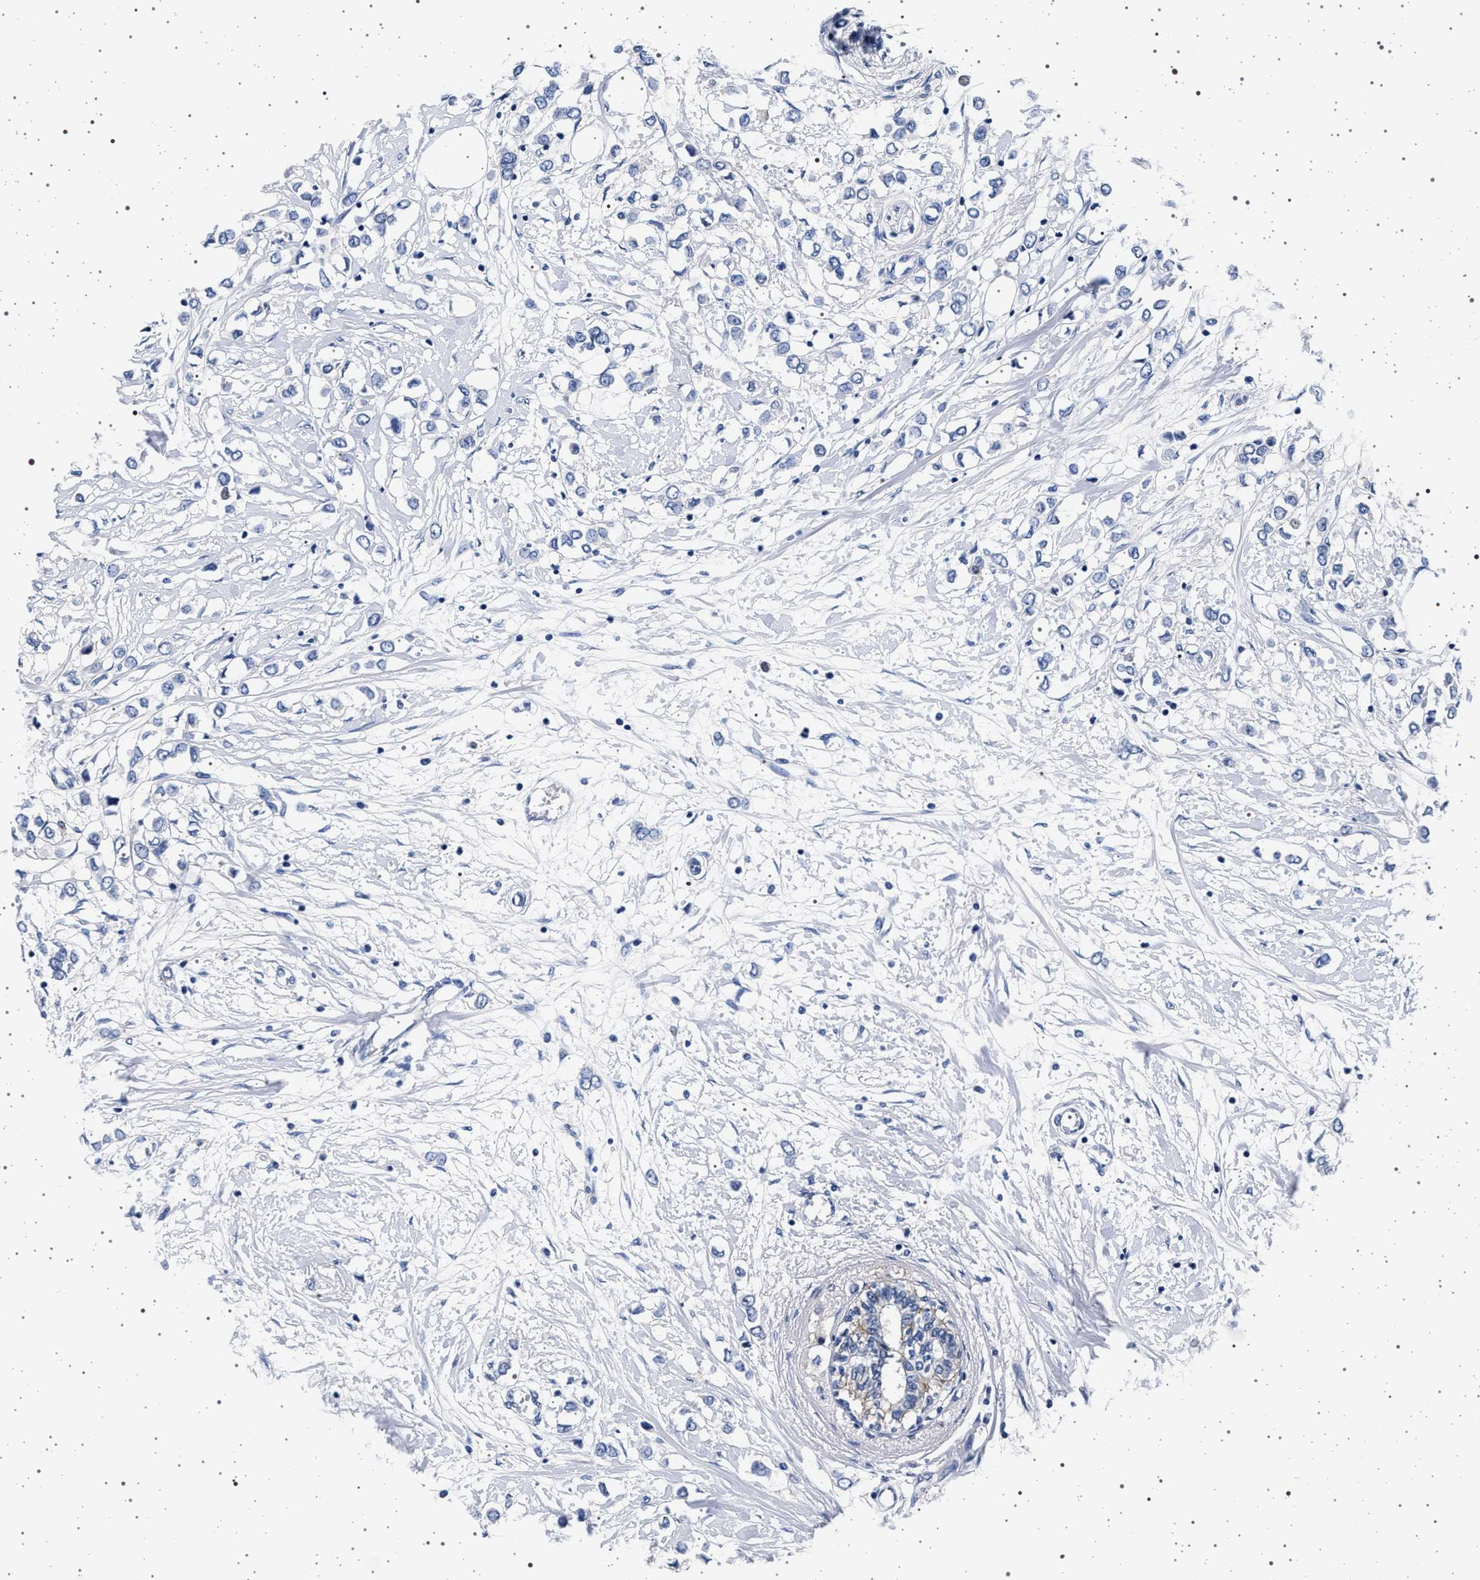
{"staining": {"intensity": "negative", "quantity": "none", "location": "none"}, "tissue": "breast cancer", "cell_type": "Tumor cells", "image_type": "cancer", "snomed": [{"axis": "morphology", "description": "Lobular carcinoma"}, {"axis": "topography", "description": "Breast"}], "caption": "Immunohistochemistry of human lobular carcinoma (breast) demonstrates no expression in tumor cells.", "gene": "SLC9A1", "patient": {"sex": "female", "age": 51}}